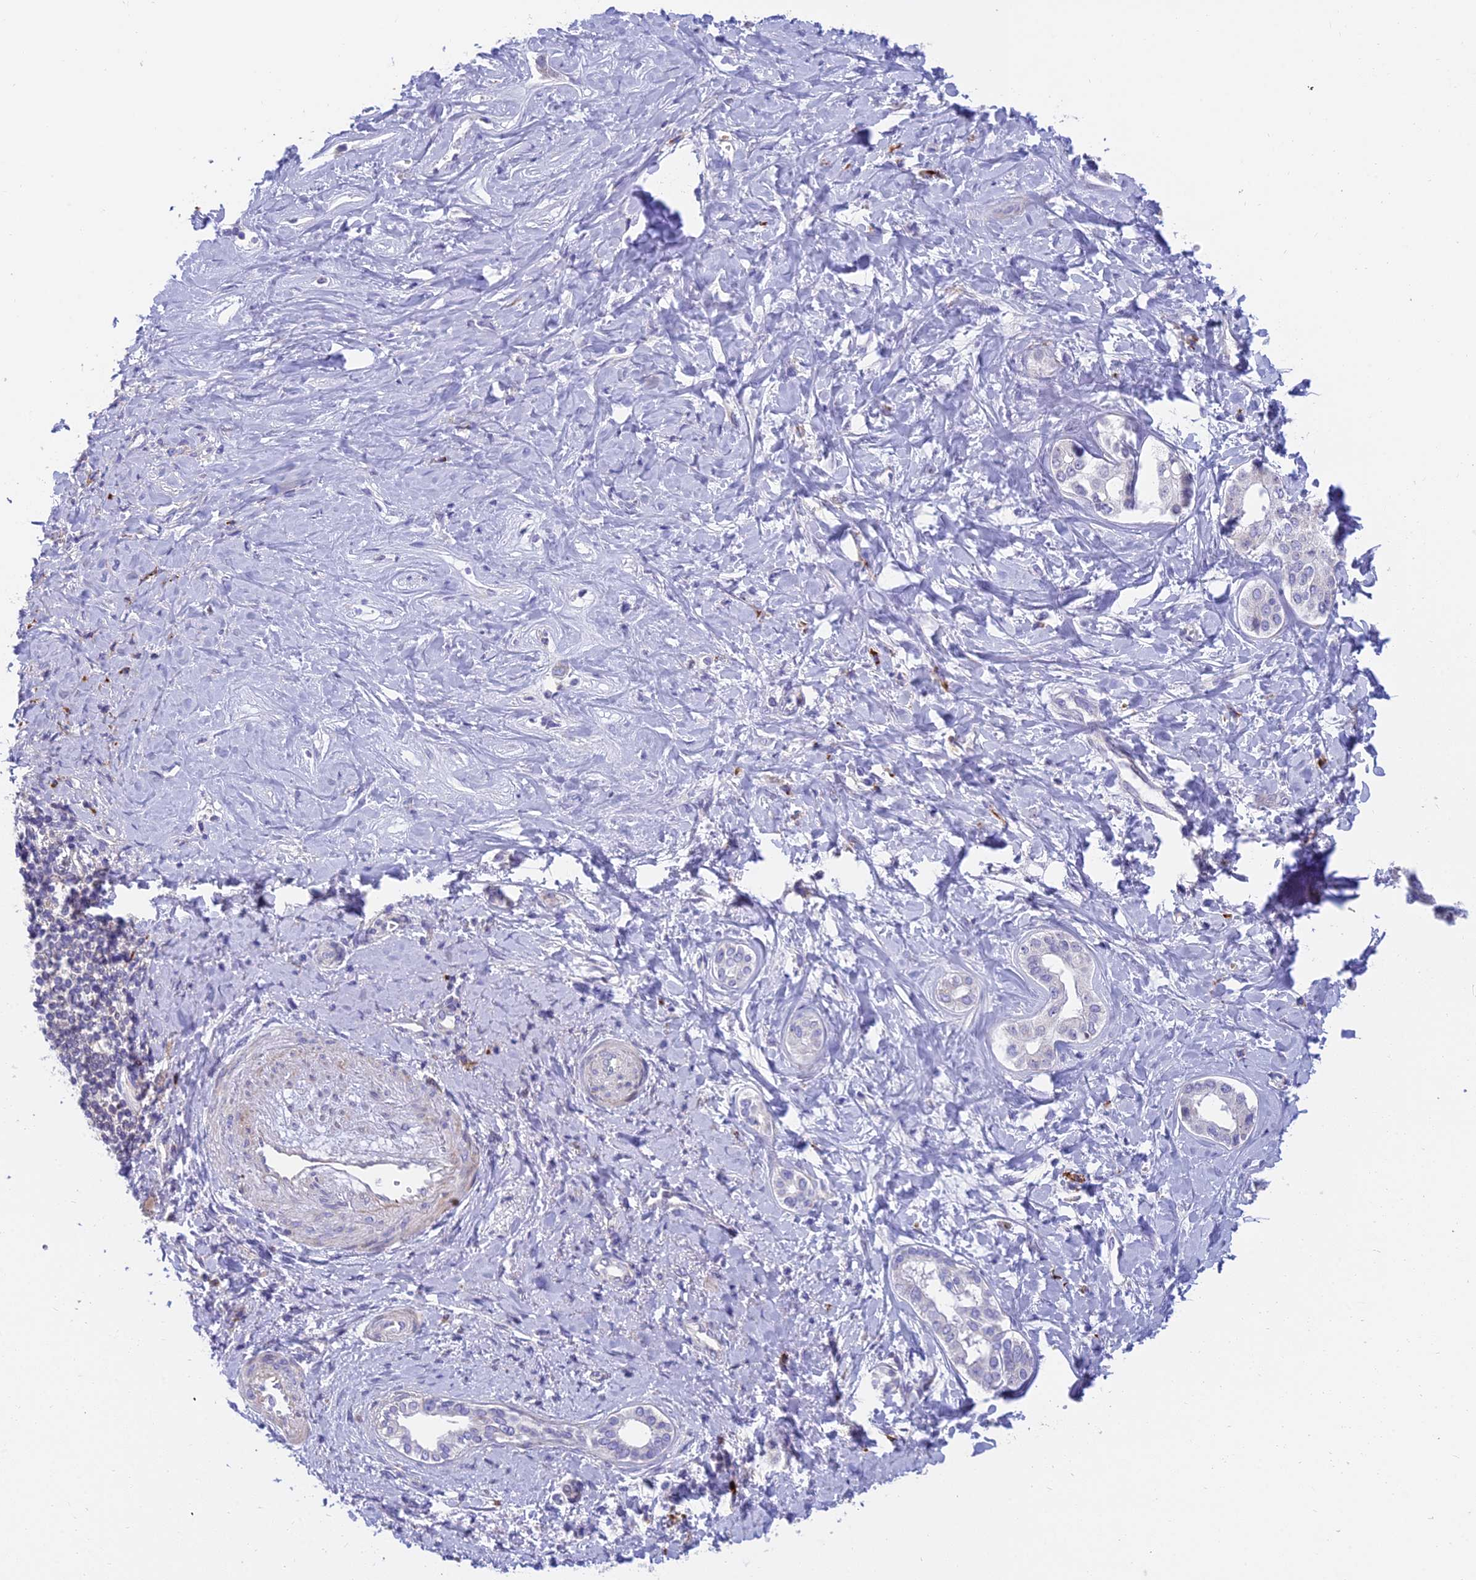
{"staining": {"intensity": "negative", "quantity": "none", "location": "none"}, "tissue": "liver cancer", "cell_type": "Tumor cells", "image_type": "cancer", "snomed": [{"axis": "morphology", "description": "Cholangiocarcinoma"}, {"axis": "topography", "description": "Liver"}], "caption": "Immunohistochemical staining of human liver cancer shows no significant positivity in tumor cells.", "gene": "CLCN7", "patient": {"sex": "female", "age": 77}}